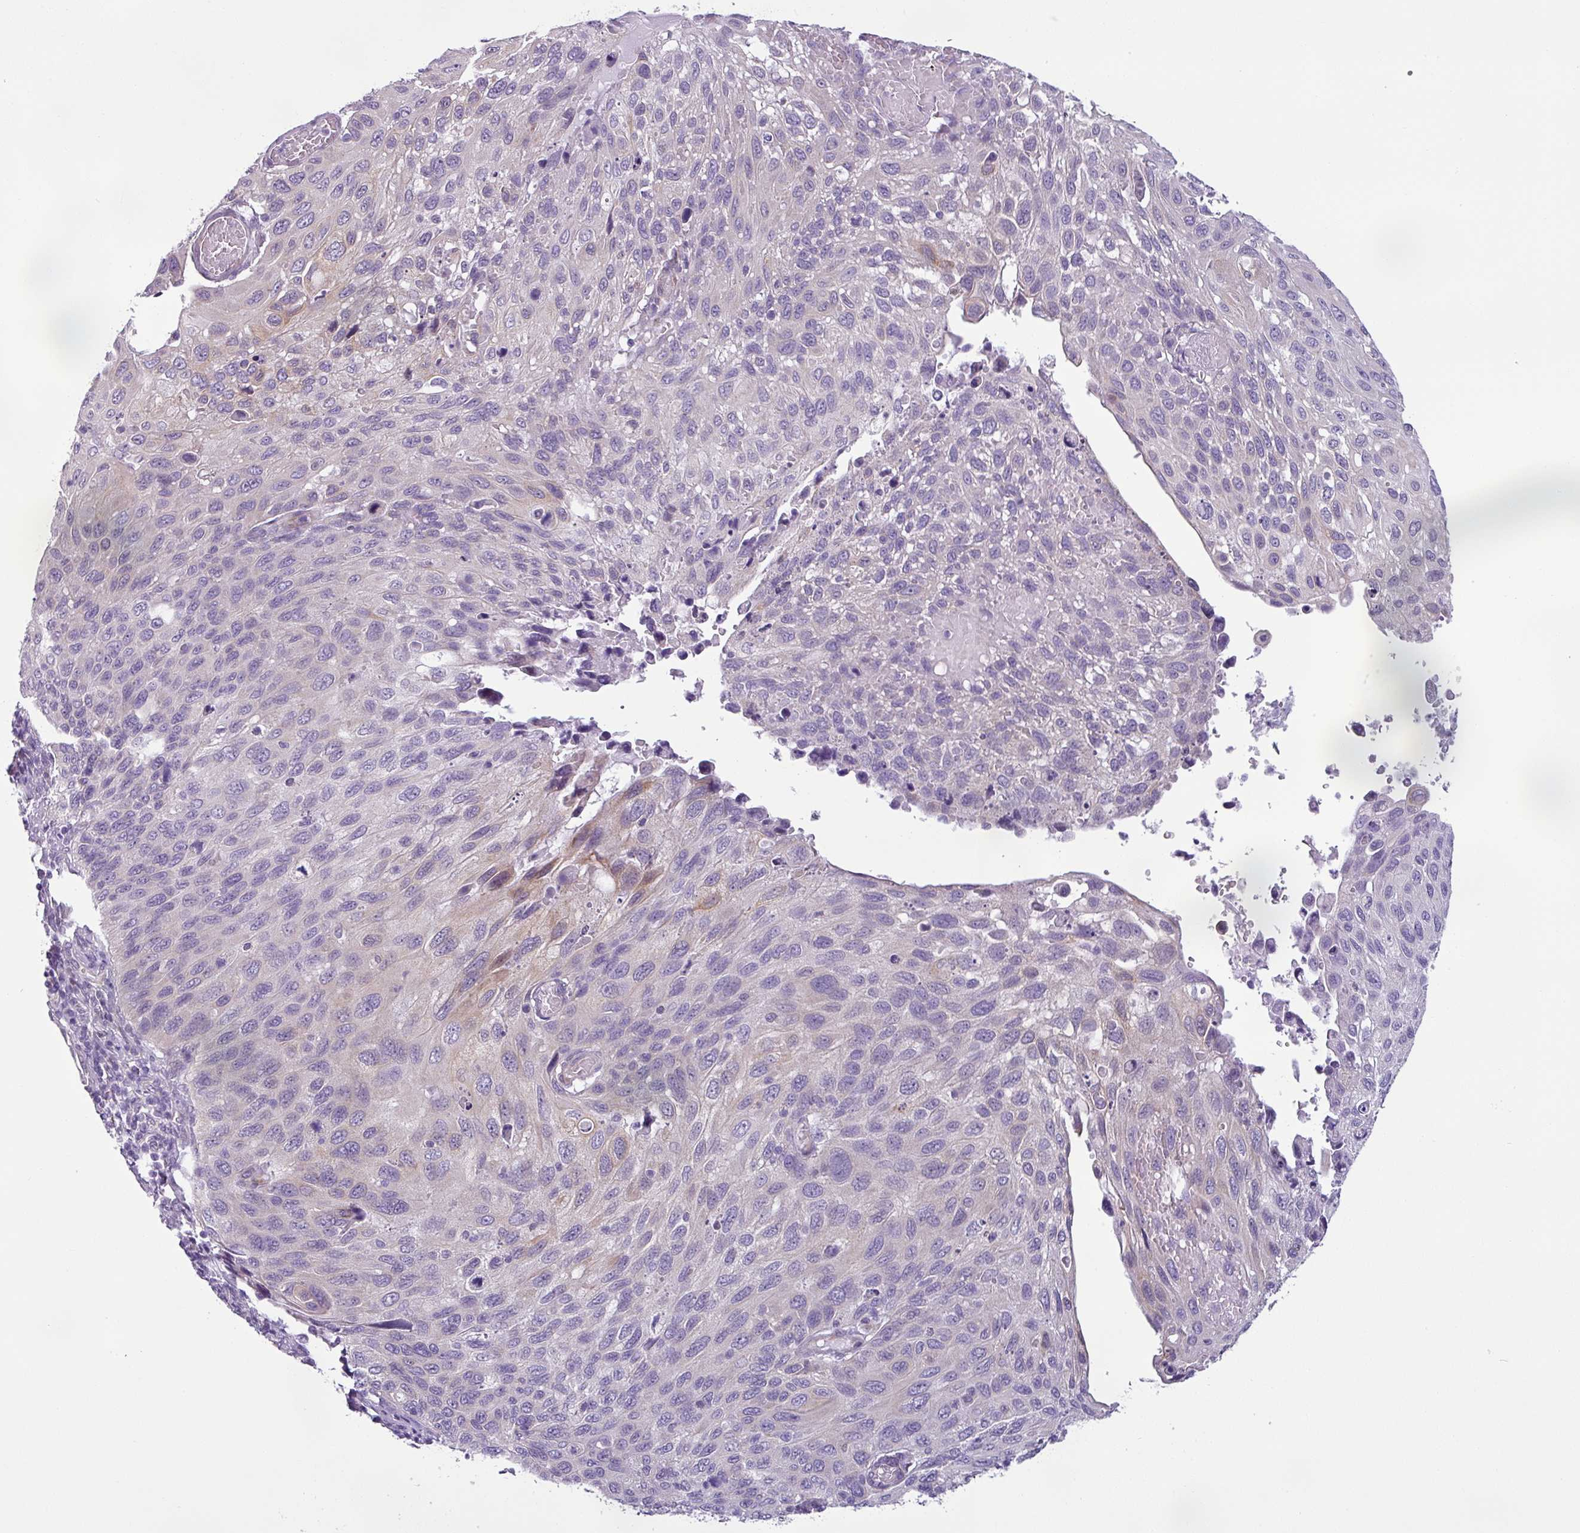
{"staining": {"intensity": "moderate", "quantity": "<25%", "location": "cytoplasmic/membranous"}, "tissue": "cervical cancer", "cell_type": "Tumor cells", "image_type": "cancer", "snomed": [{"axis": "morphology", "description": "Squamous cell carcinoma, NOS"}, {"axis": "topography", "description": "Cervix"}], "caption": "High-magnification brightfield microscopy of cervical cancer stained with DAB (3,3'-diaminobenzidine) (brown) and counterstained with hematoxylin (blue). tumor cells exhibit moderate cytoplasmic/membranous positivity is present in about<25% of cells.", "gene": "TOR1AIP2", "patient": {"sex": "female", "age": 70}}